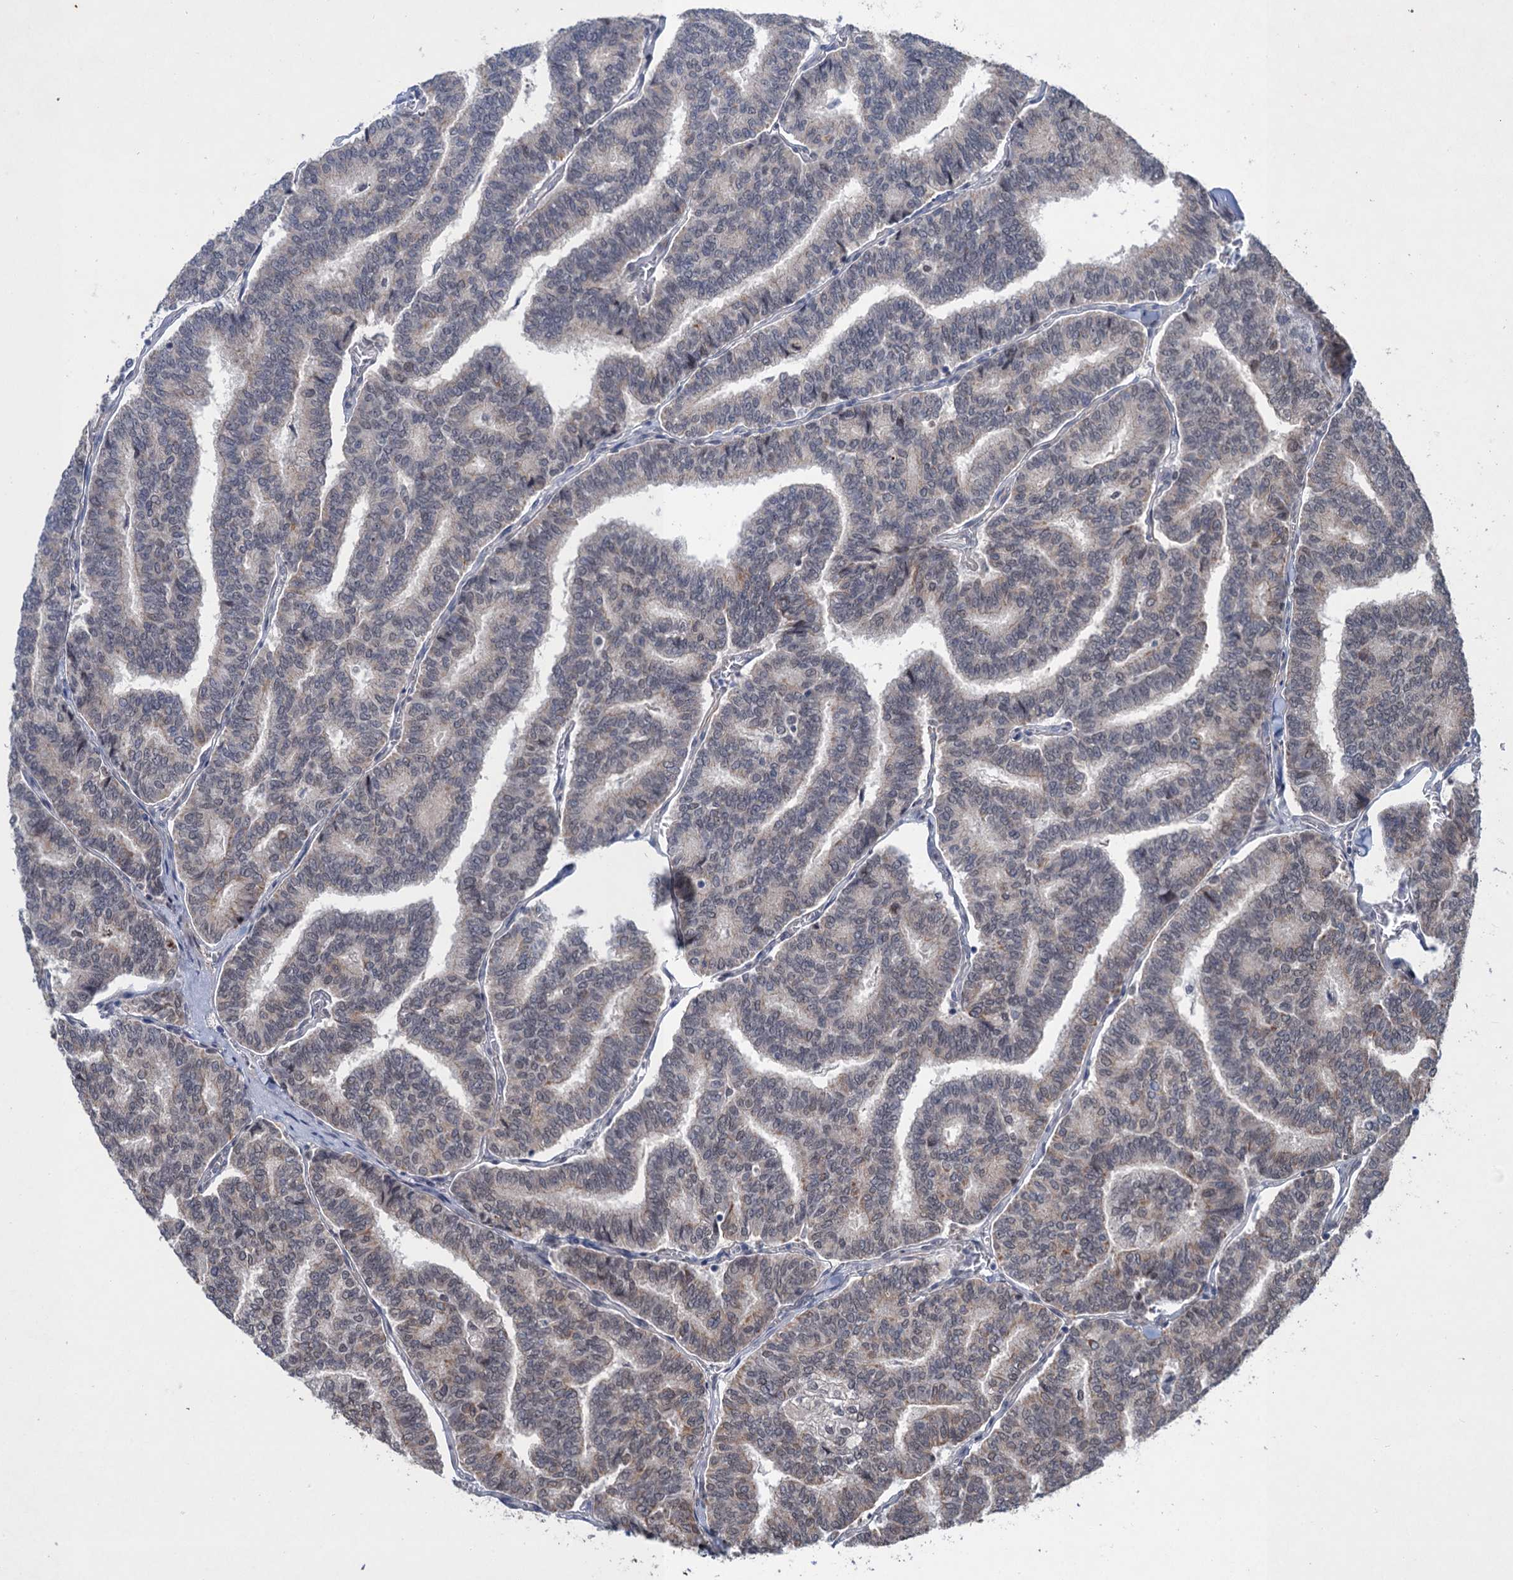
{"staining": {"intensity": "weak", "quantity": "<25%", "location": "cytoplasmic/membranous"}, "tissue": "thyroid cancer", "cell_type": "Tumor cells", "image_type": "cancer", "snomed": [{"axis": "morphology", "description": "Papillary adenocarcinoma, NOS"}, {"axis": "topography", "description": "Thyroid gland"}], "caption": "Immunohistochemistry image of neoplastic tissue: human thyroid cancer (papillary adenocarcinoma) stained with DAB exhibits no significant protein expression in tumor cells.", "gene": "TTC31", "patient": {"sex": "female", "age": 35}}